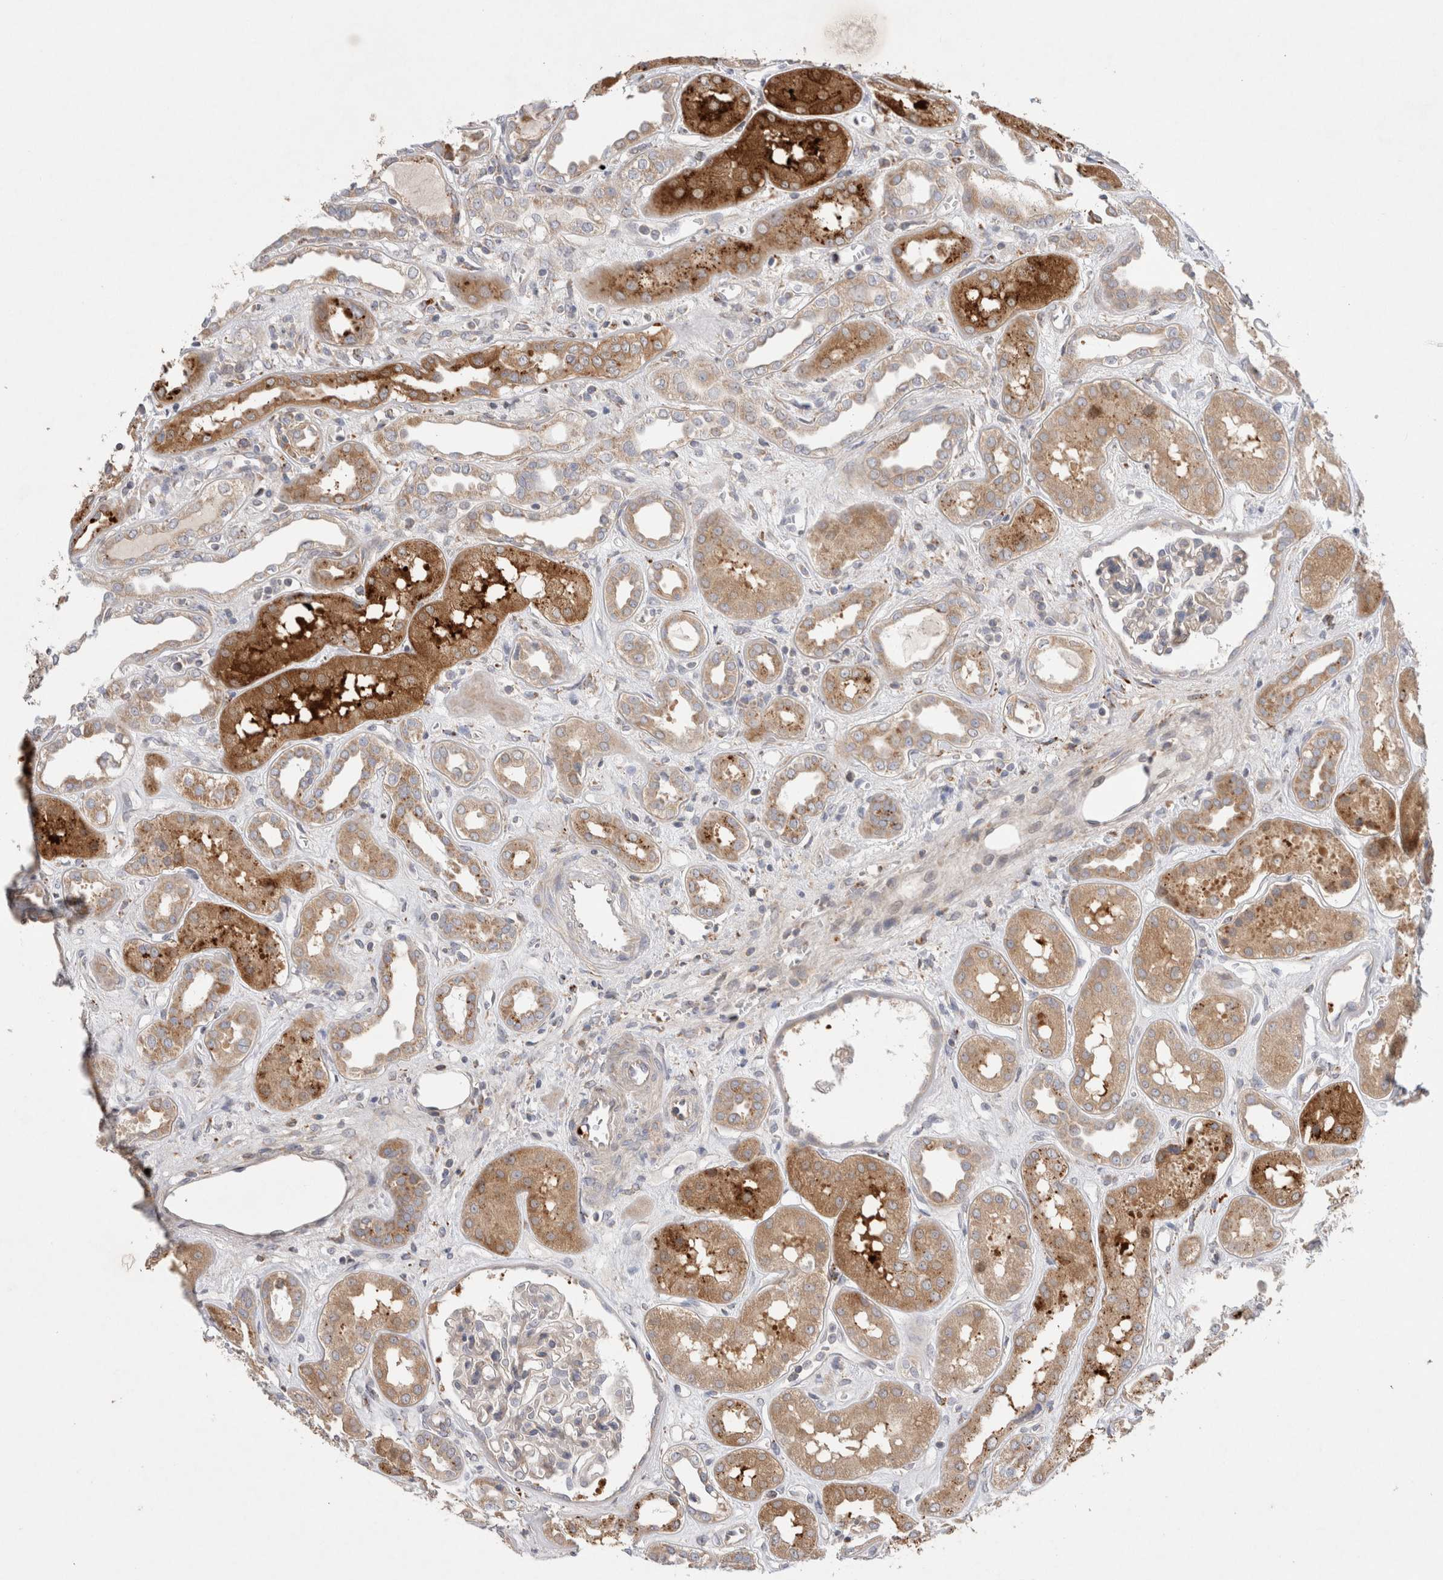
{"staining": {"intensity": "negative", "quantity": "none", "location": "none"}, "tissue": "kidney", "cell_type": "Cells in glomeruli", "image_type": "normal", "snomed": [{"axis": "morphology", "description": "Normal tissue, NOS"}, {"axis": "topography", "description": "Kidney"}], "caption": "Micrograph shows no protein staining in cells in glomeruli of normal kidney. (DAB (3,3'-diaminobenzidine) IHC, high magnification).", "gene": "TBC1D16", "patient": {"sex": "male", "age": 59}}